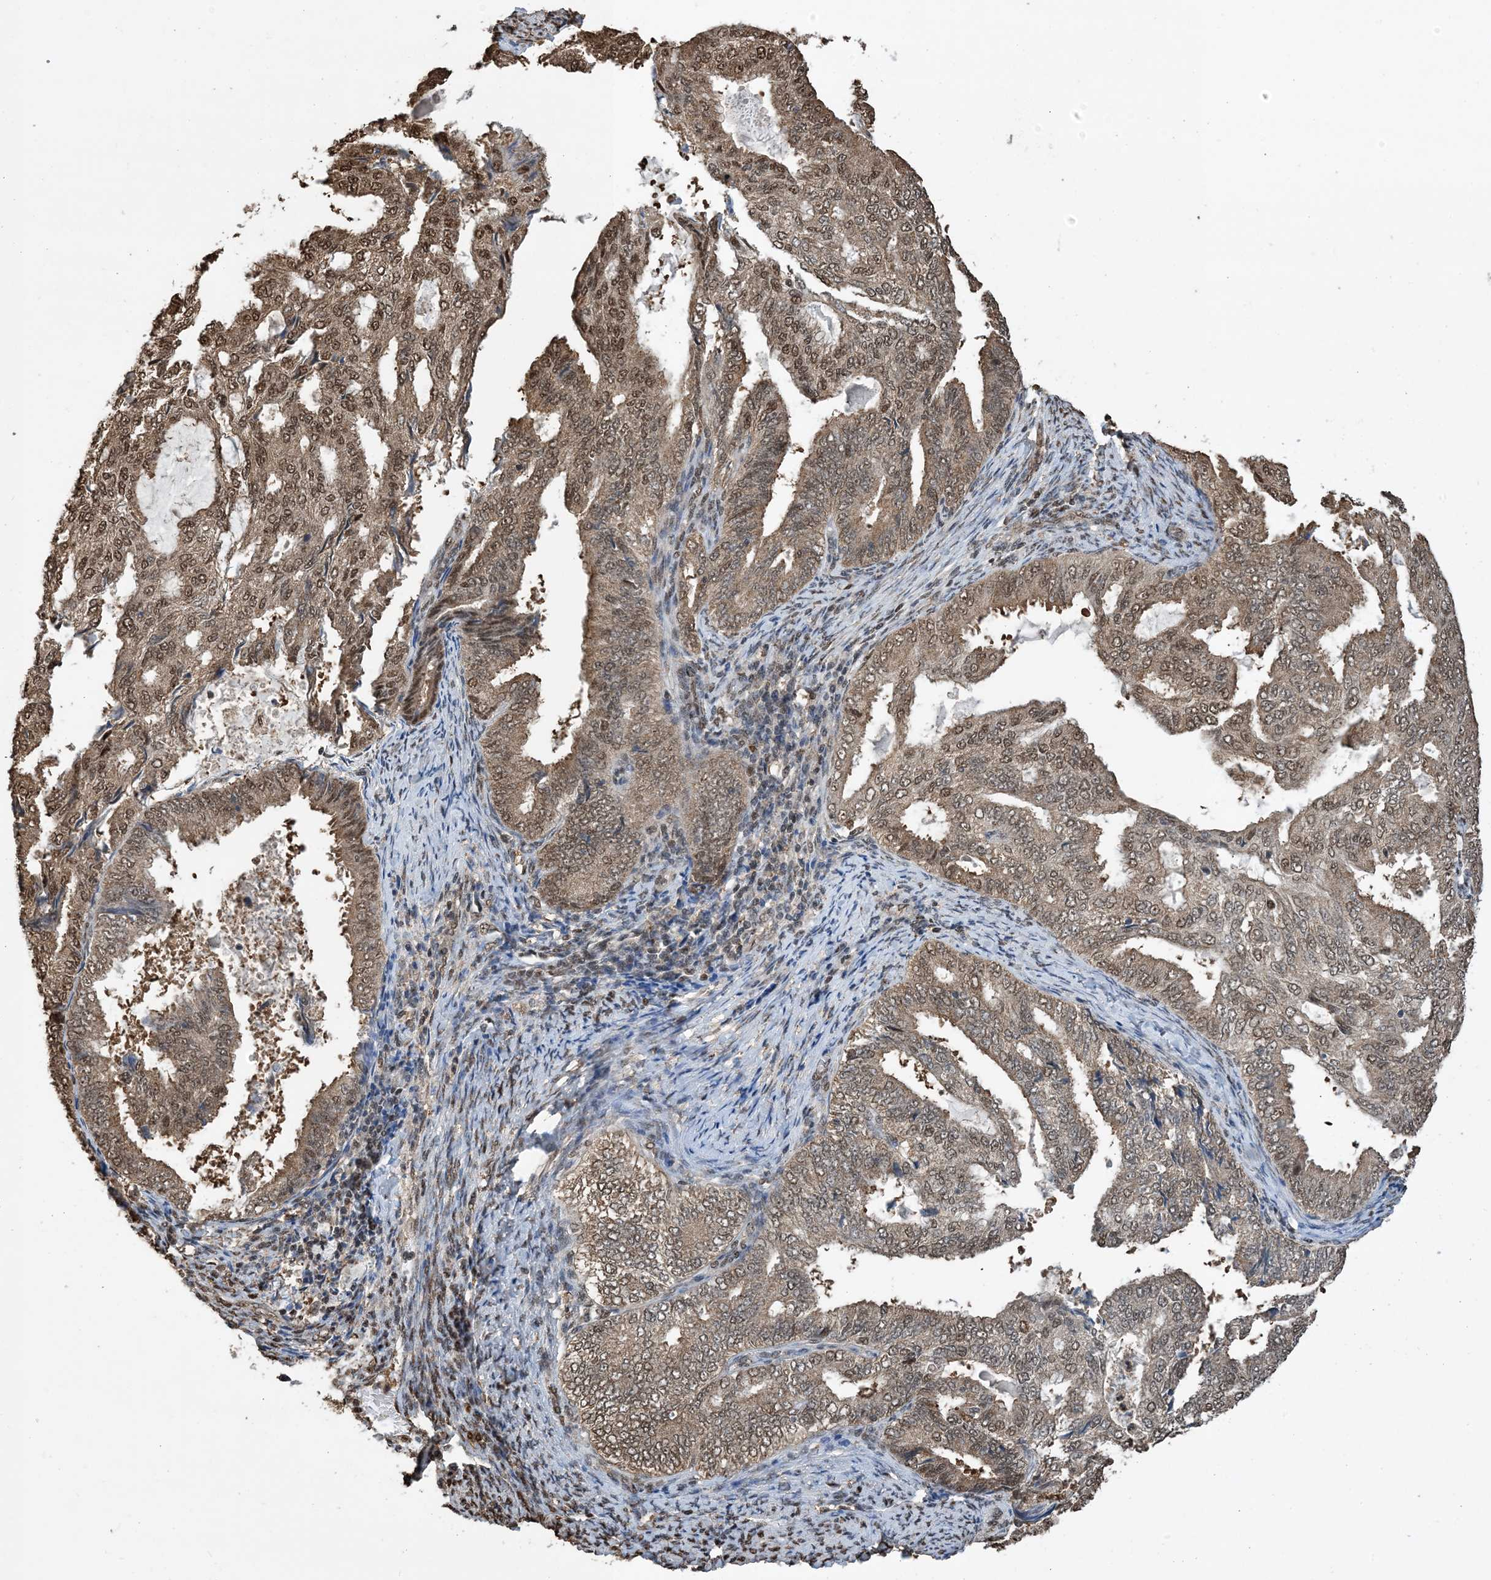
{"staining": {"intensity": "moderate", "quantity": ">75%", "location": "cytoplasmic/membranous,nuclear"}, "tissue": "endometrial cancer", "cell_type": "Tumor cells", "image_type": "cancer", "snomed": [{"axis": "morphology", "description": "Adenocarcinoma, NOS"}, {"axis": "topography", "description": "Endometrium"}], "caption": "Human endometrial cancer stained with a protein marker reveals moderate staining in tumor cells.", "gene": "HSPA1A", "patient": {"sex": "female", "age": 58}}